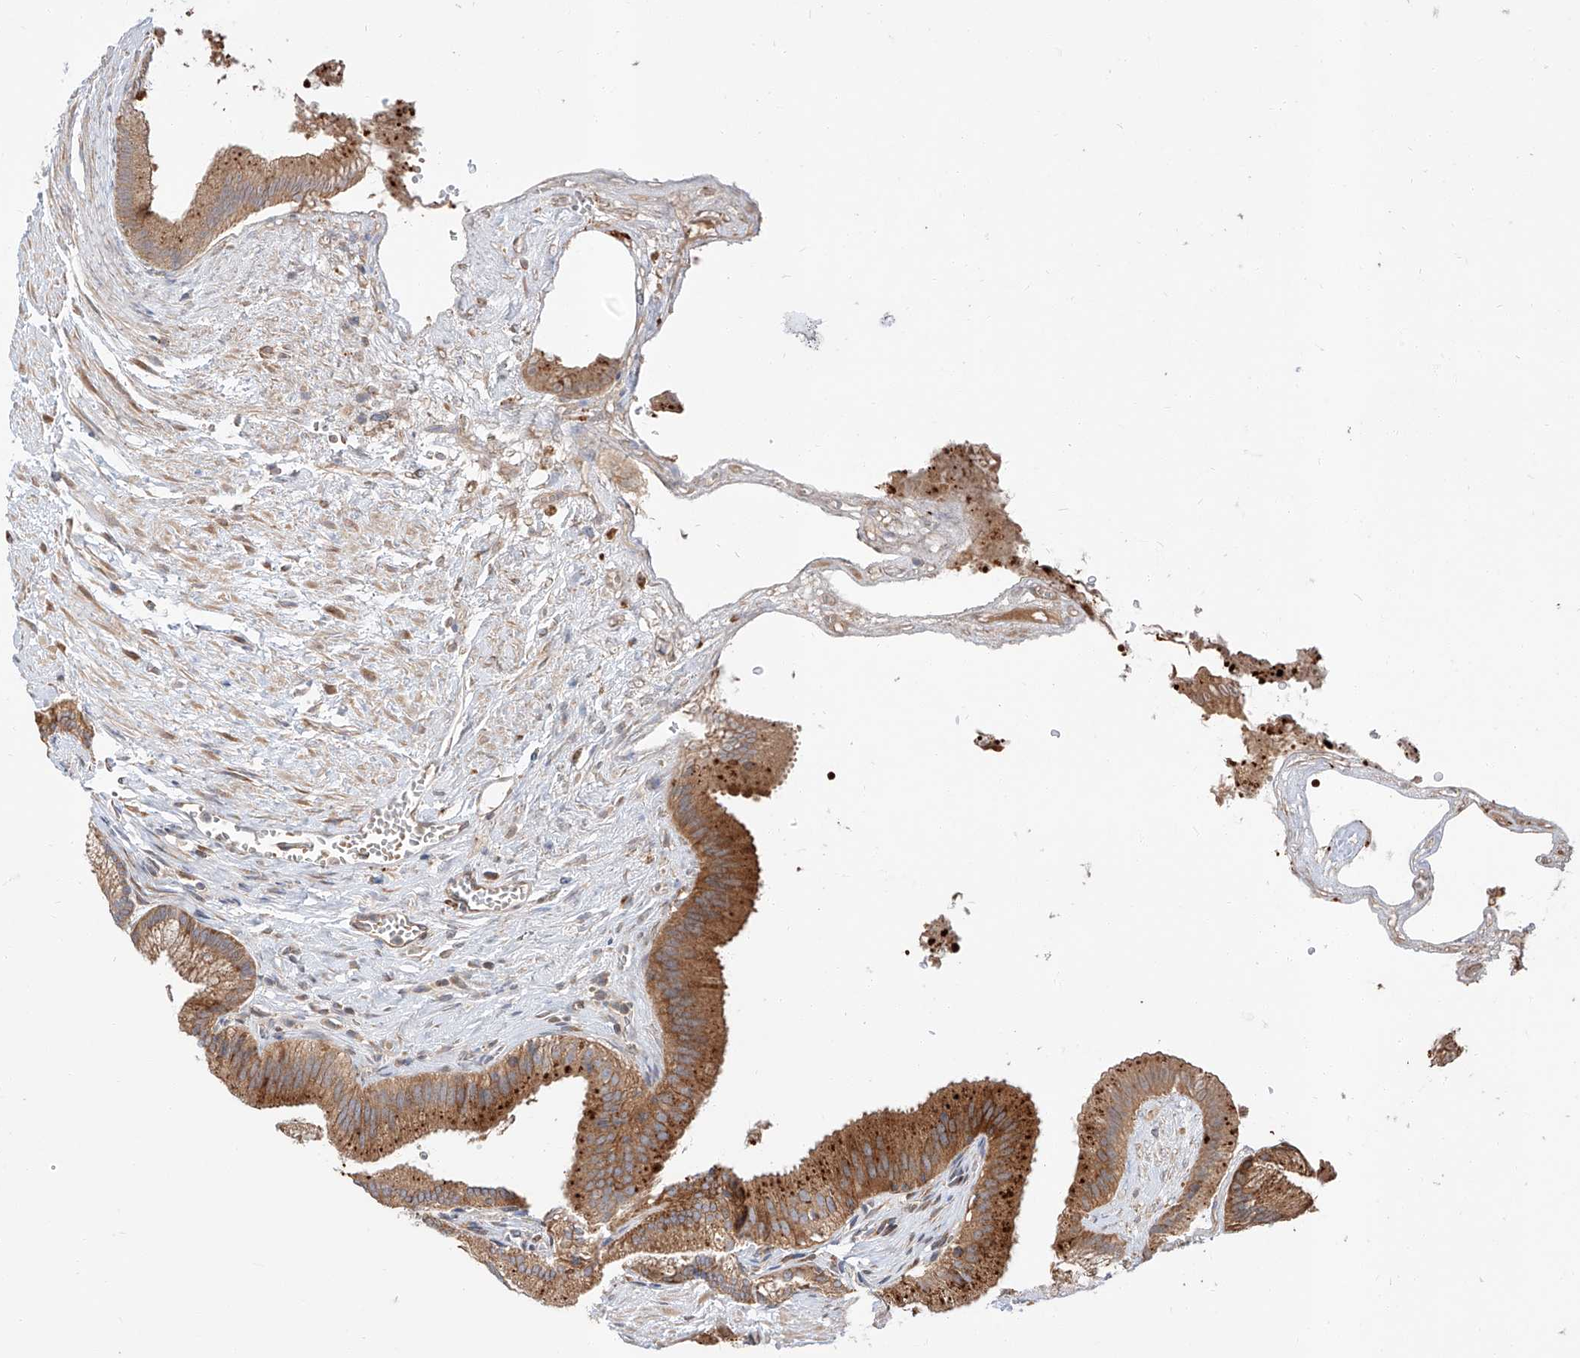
{"staining": {"intensity": "strong", "quantity": ">75%", "location": "cytoplasmic/membranous"}, "tissue": "gallbladder", "cell_type": "Glandular cells", "image_type": "normal", "snomed": [{"axis": "morphology", "description": "Normal tissue, NOS"}, {"axis": "topography", "description": "Gallbladder"}], "caption": "Immunohistochemical staining of normal gallbladder shows strong cytoplasmic/membranous protein positivity in approximately >75% of glandular cells. The protein of interest is stained brown, and the nuclei are stained in blue (DAB (3,3'-diaminobenzidine) IHC with brightfield microscopy, high magnification).", "gene": "DIRAS3", "patient": {"sex": "male", "age": 55}}